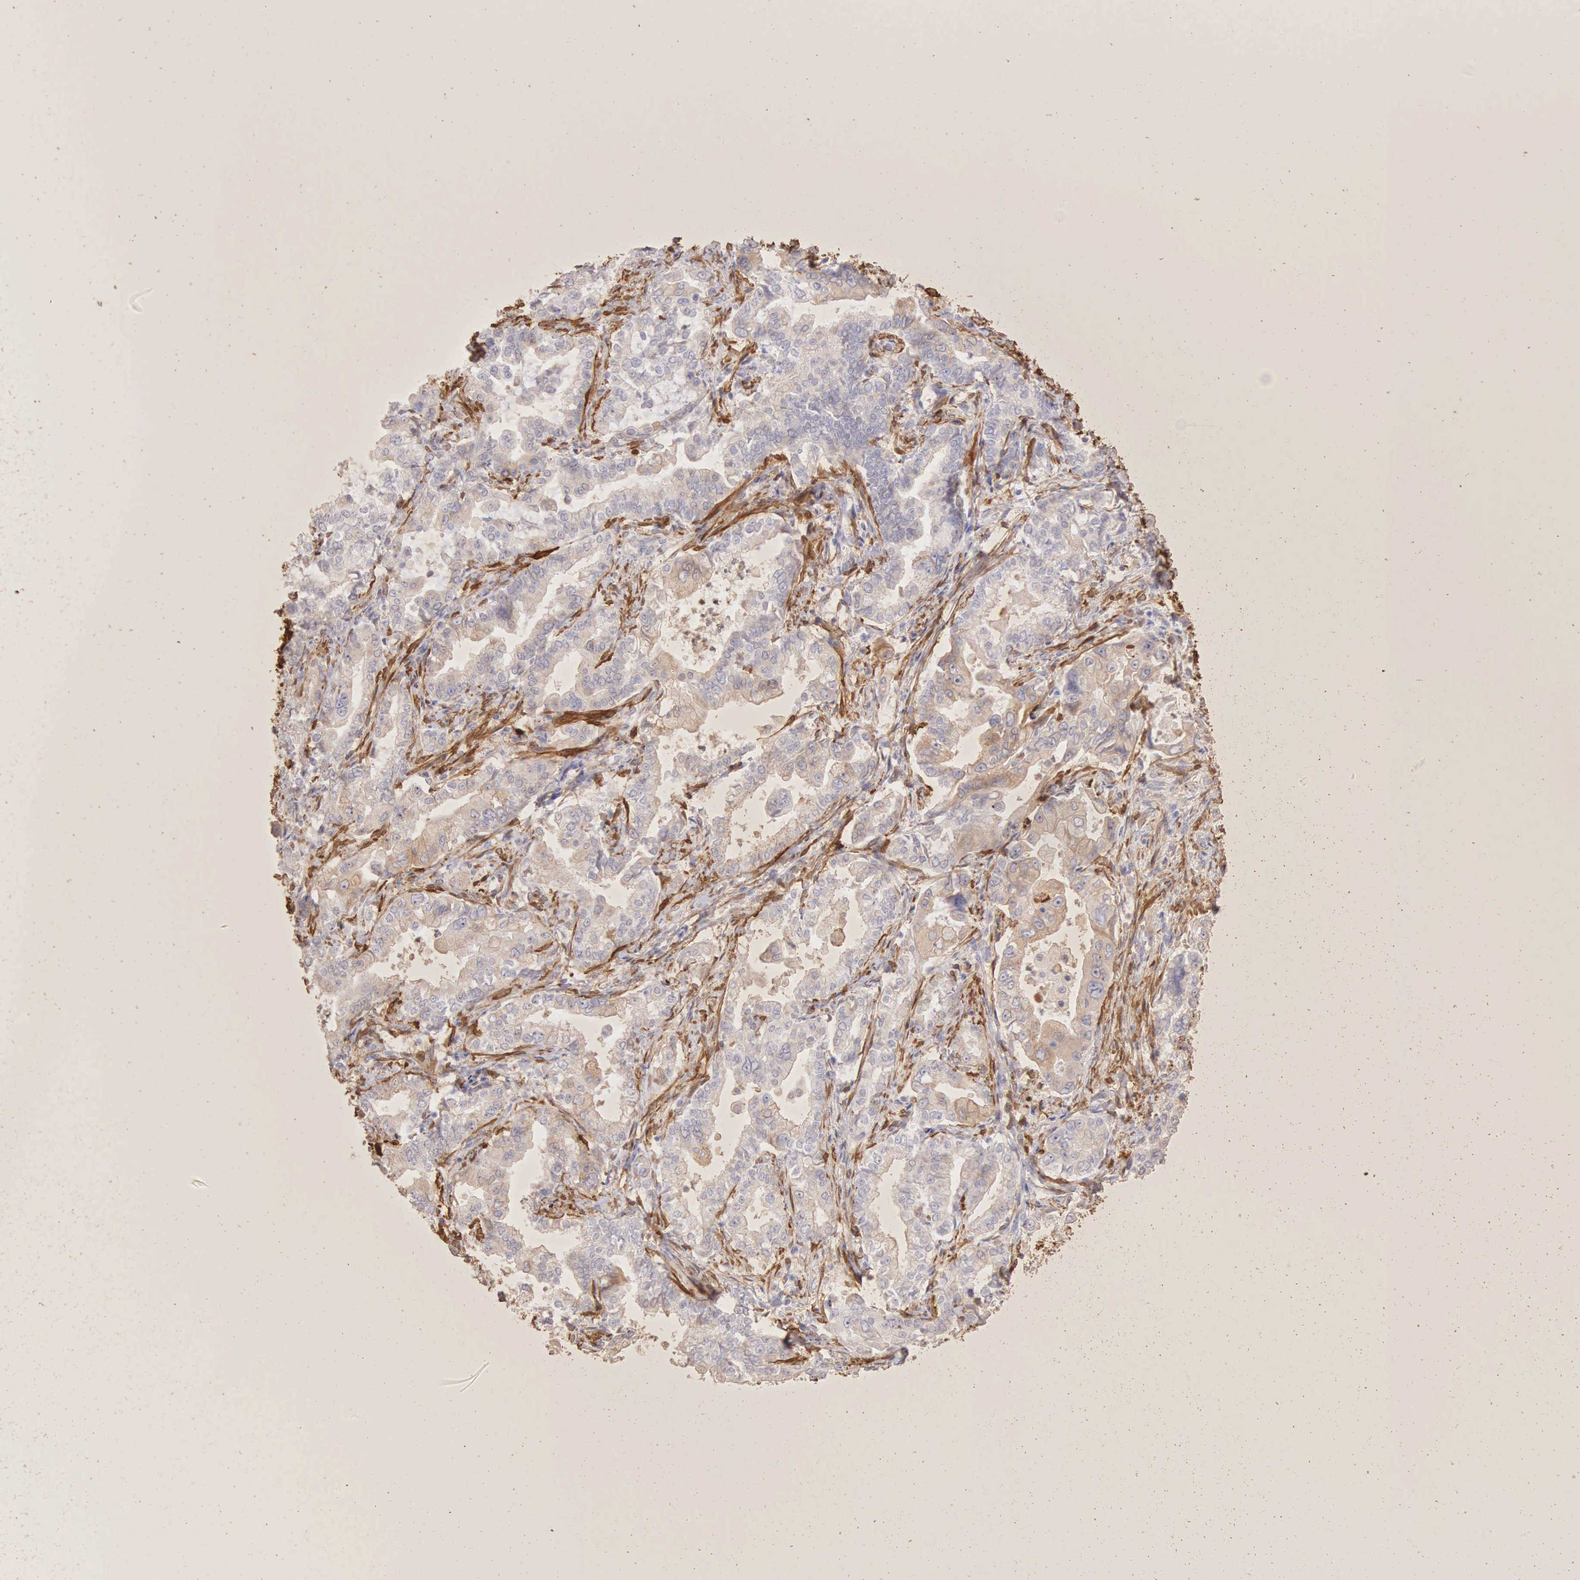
{"staining": {"intensity": "negative", "quantity": "none", "location": "none"}, "tissue": "stomach cancer", "cell_type": "Tumor cells", "image_type": "cancer", "snomed": [{"axis": "morphology", "description": "Adenocarcinoma, NOS"}, {"axis": "topography", "description": "Pancreas"}, {"axis": "topography", "description": "Stomach, upper"}], "caption": "A histopathology image of stomach cancer (adenocarcinoma) stained for a protein reveals no brown staining in tumor cells.", "gene": "CNN1", "patient": {"sex": "male", "age": 77}}